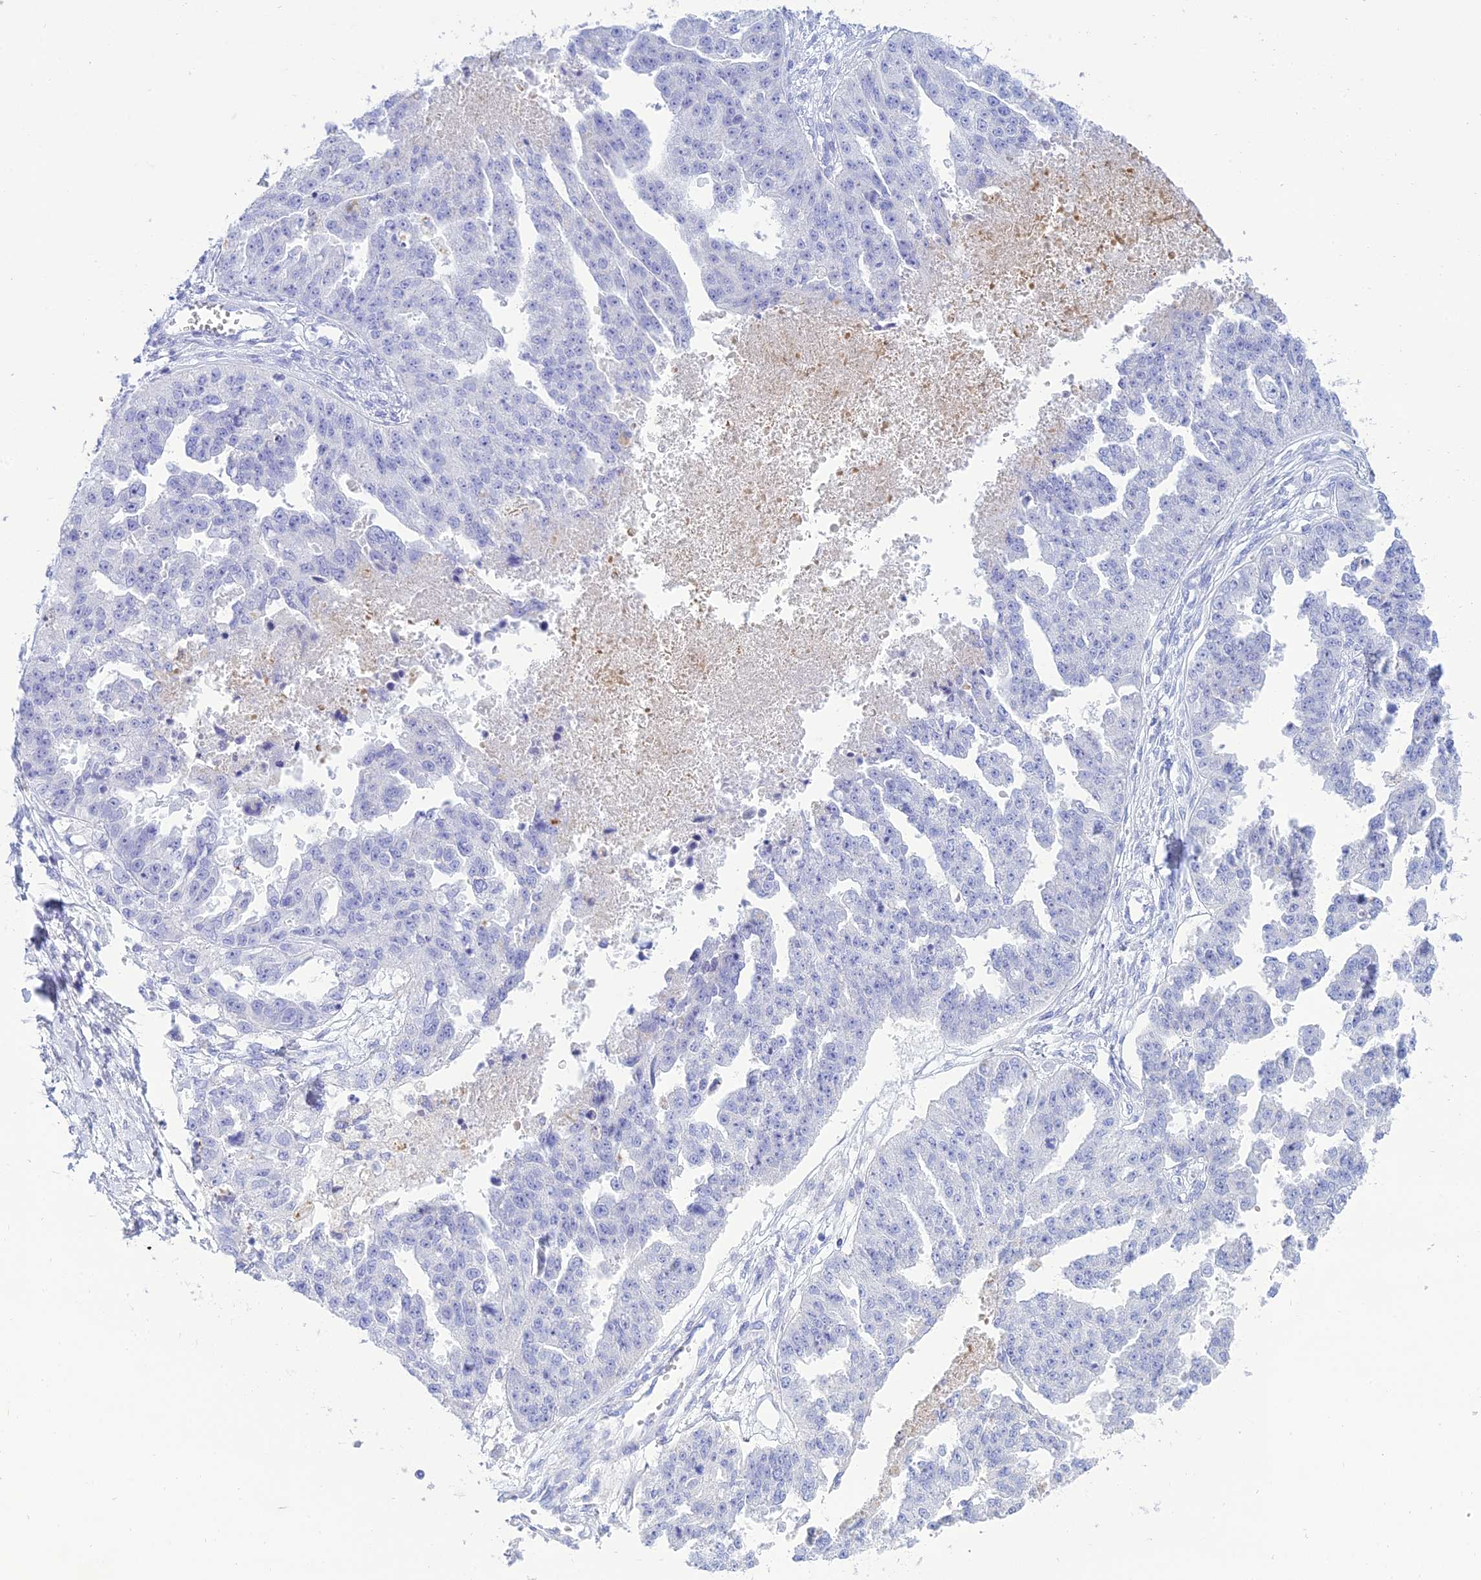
{"staining": {"intensity": "negative", "quantity": "none", "location": "none"}, "tissue": "ovarian cancer", "cell_type": "Tumor cells", "image_type": "cancer", "snomed": [{"axis": "morphology", "description": "Cystadenocarcinoma, serous, NOS"}, {"axis": "topography", "description": "Ovary"}], "caption": "High power microscopy image of an IHC micrograph of ovarian cancer, revealing no significant expression in tumor cells.", "gene": "MAL2", "patient": {"sex": "female", "age": 58}}